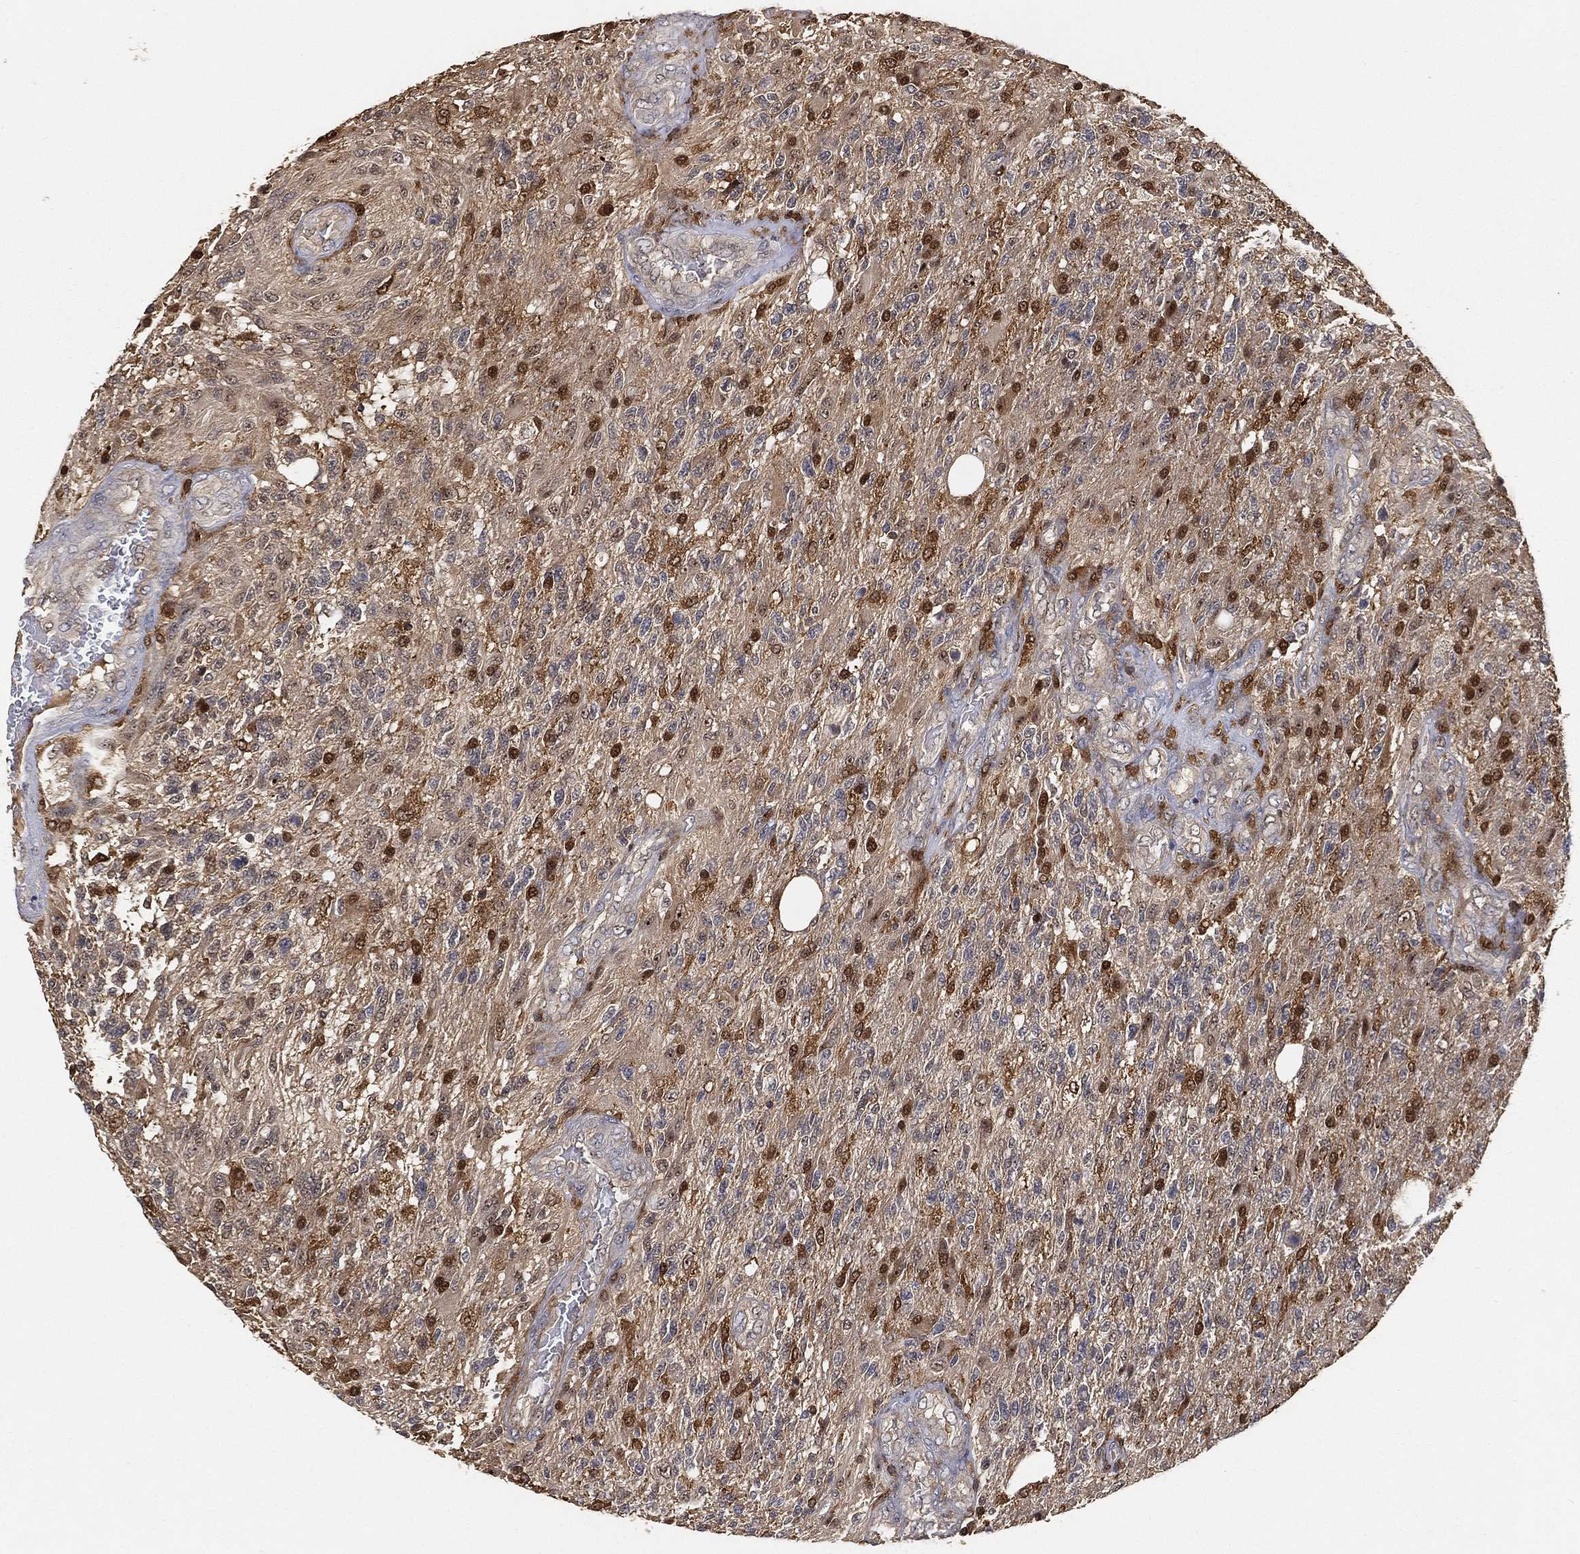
{"staining": {"intensity": "negative", "quantity": "none", "location": "none"}, "tissue": "glioma", "cell_type": "Tumor cells", "image_type": "cancer", "snomed": [{"axis": "morphology", "description": "Glioma, malignant, High grade"}, {"axis": "topography", "description": "Brain"}], "caption": "High magnification brightfield microscopy of glioma stained with DAB (brown) and counterstained with hematoxylin (blue): tumor cells show no significant staining.", "gene": "CRYL1", "patient": {"sex": "male", "age": 56}}